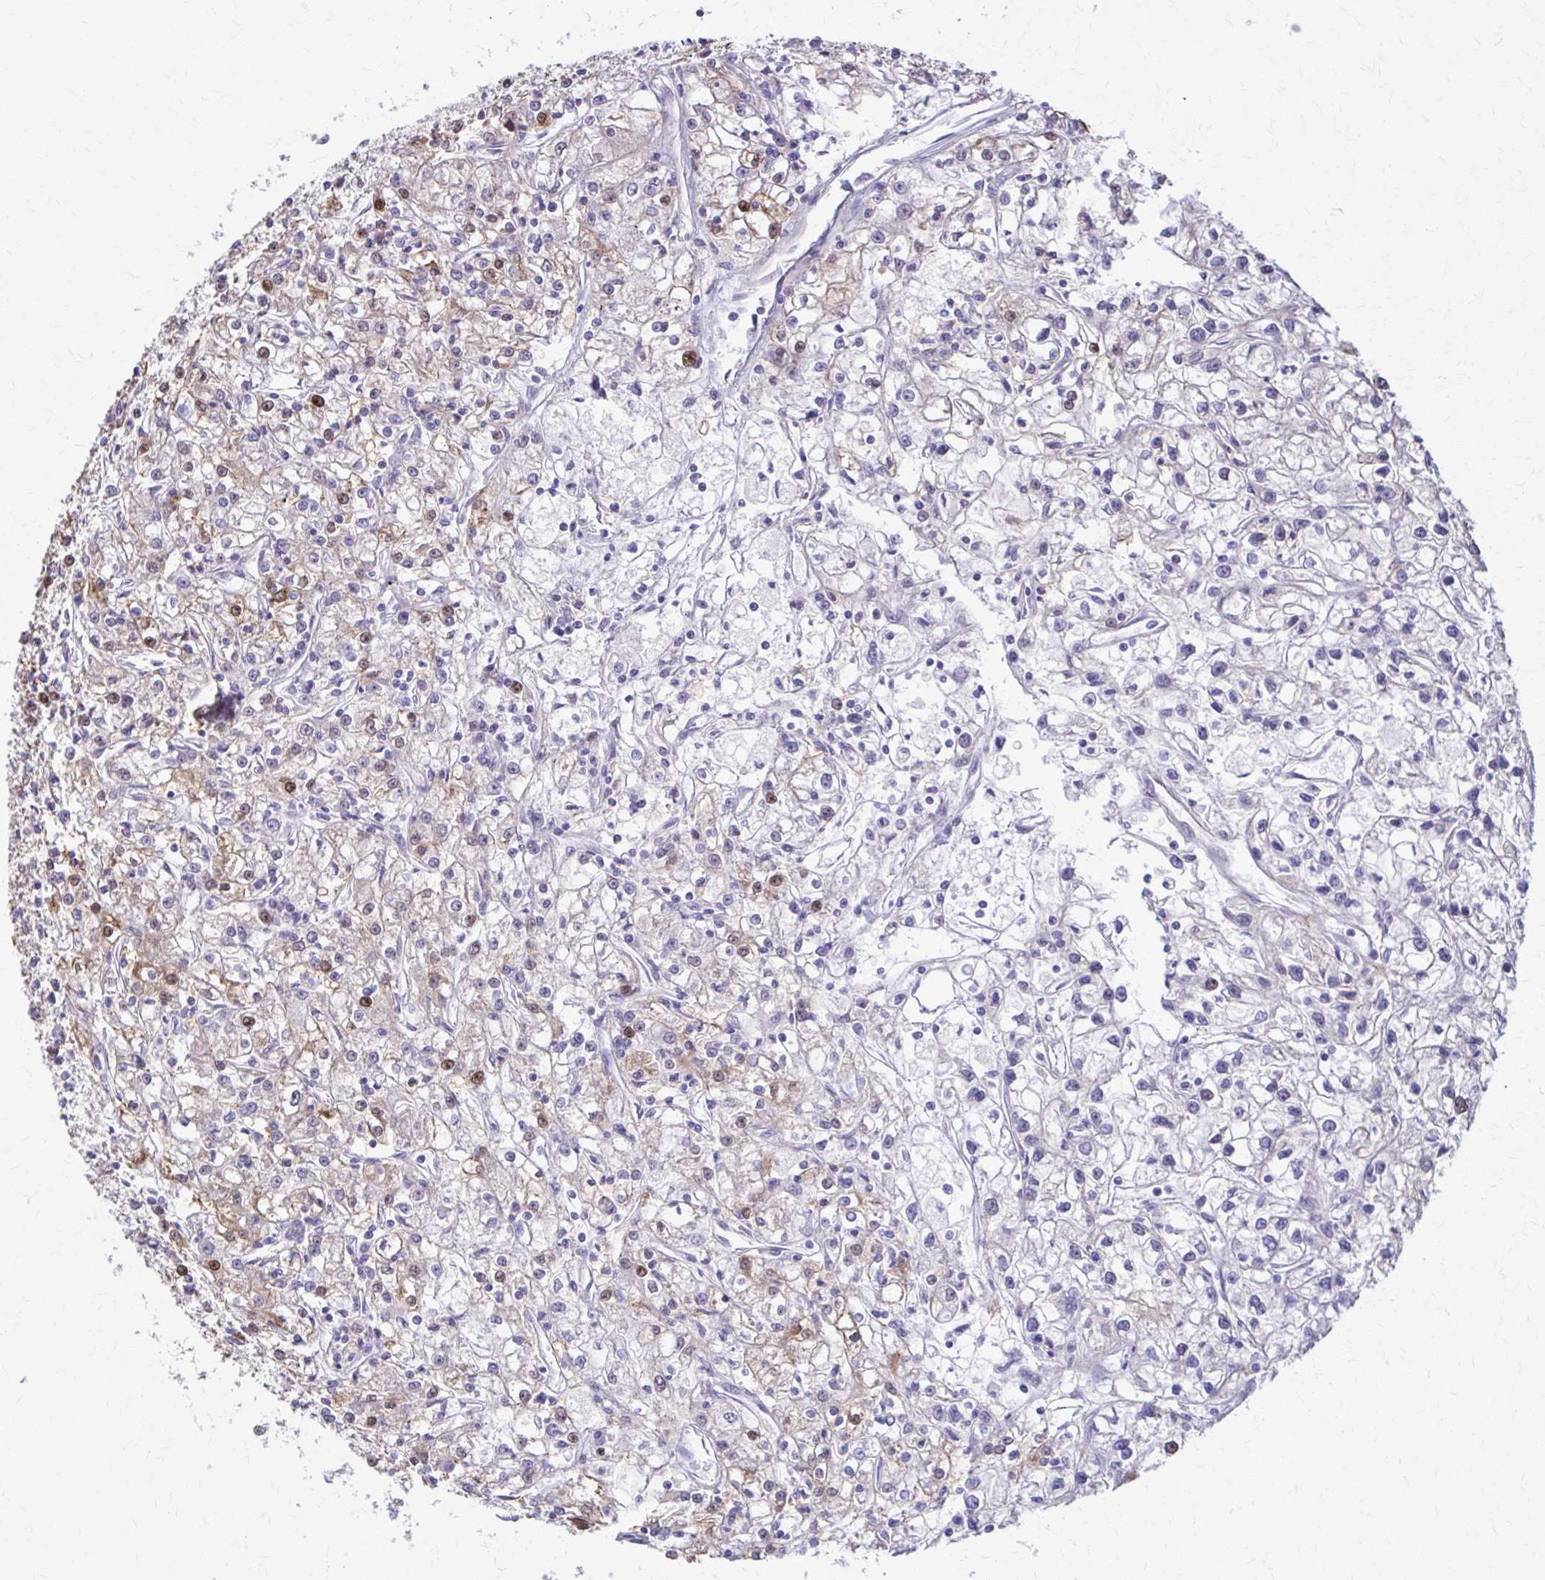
{"staining": {"intensity": "weak", "quantity": ">75%", "location": "cytoplasmic/membranous"}, "tissue": "renal cancer", "cell_type": "Tumor cells", "image_type": "cancer", "snomed": [{"axis": "morphology", "description": "Adenocarcinoma, NOS"}, {"axis": "topography", "description": "Kidney"}], "caption": "The photomicrograph shows staining of renal cancer (adenocarcinoma), revealing weak cytoplasmic/membranous protein positivity (brown color) within tumor cells. The staining was performed using DAB (3,3'-diaminobenzidine), with brown indicating positive protein expression. Nuclei are stained blue with hematoxylin.", "gene": "DSP", "patient": {"sex": "female", "age": 59}}